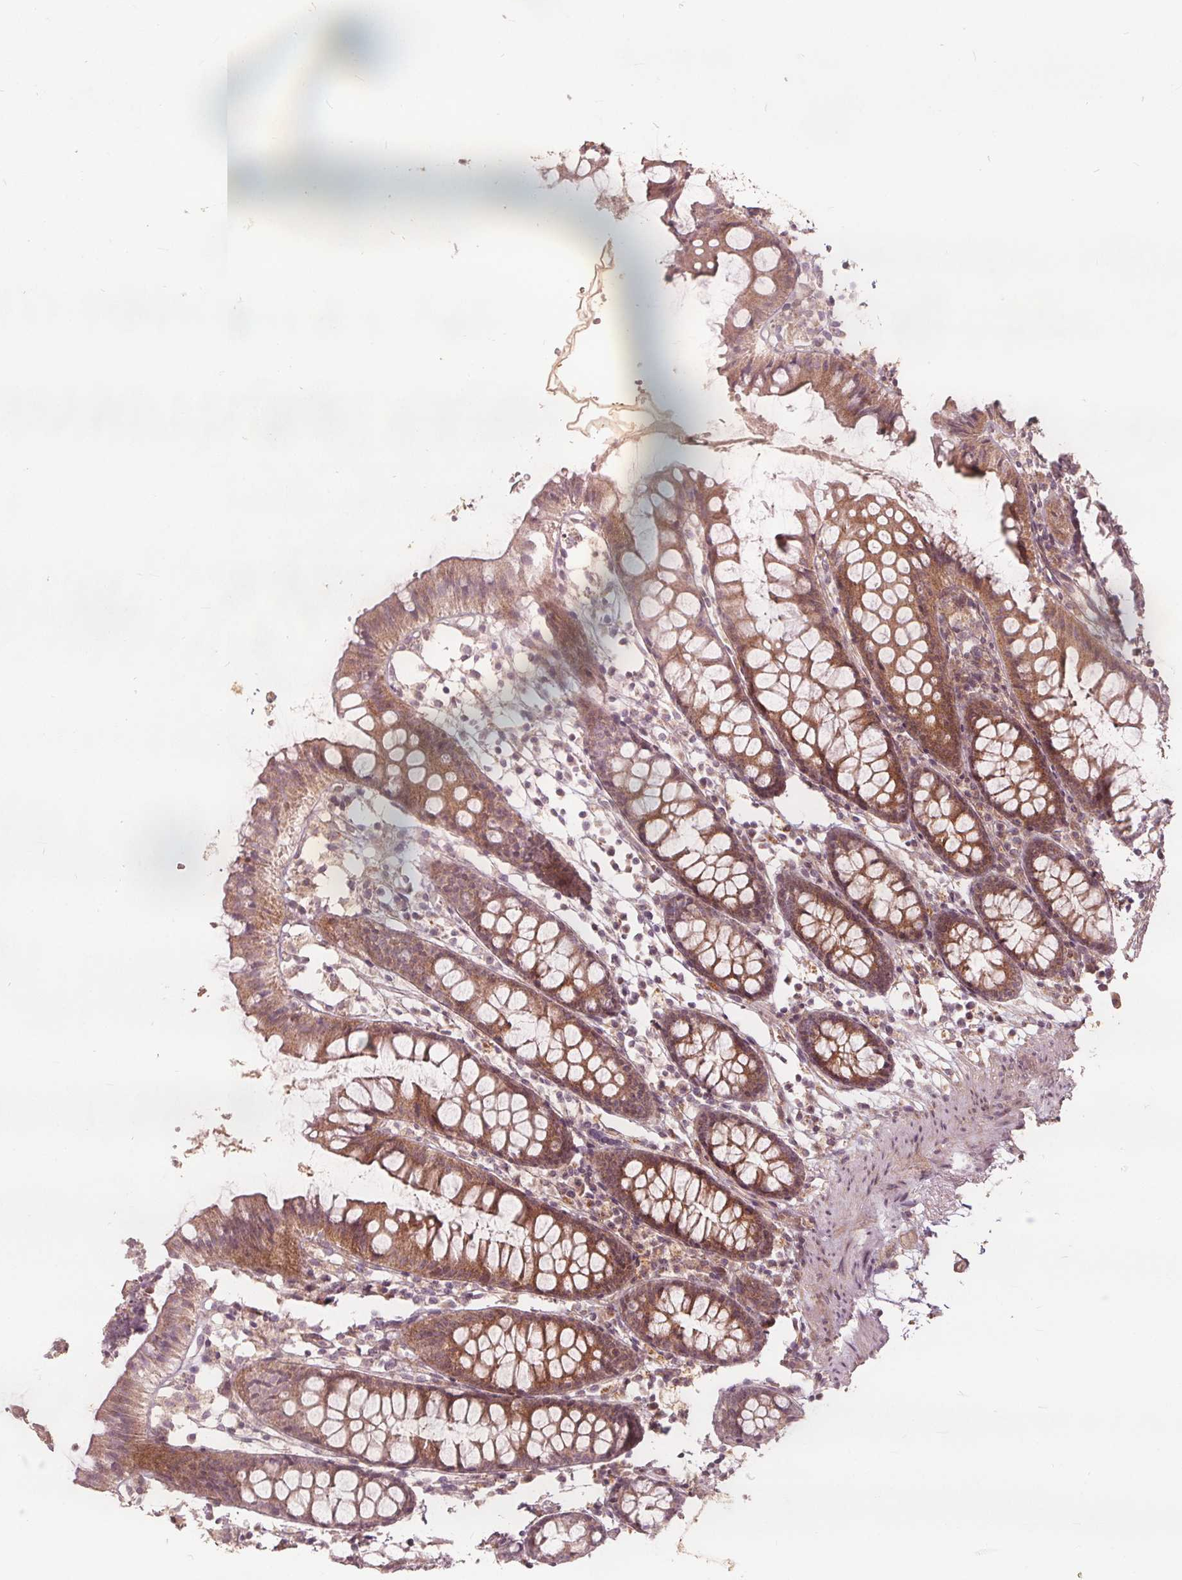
{"staining": {"intensity": "weak", "quantity": "25%-75%", "location": "cytoplasmic/membranous"}, "tissue": "colon", "cell_type": "Endothelial cells", "image_type": "normal", "snomed": [{"axis": "morphology", "description": "Normal tissue, NOS"}, {"axis": "topography", "description": "Colon"}], "caption": "Benign colon was stained to show a protein in brown. There is low levels of weak cytoplasmic/membranous positivity in approximately 25%-75% of endothelial cells. (Stains: DAB (3,3'-diaminobenzidine) in brown, nuclei in blue, Microscopy: brightfield microscopy at high magnification).", "gene": "PTPRT", "patient": {"sex": "female", "age": 84}}